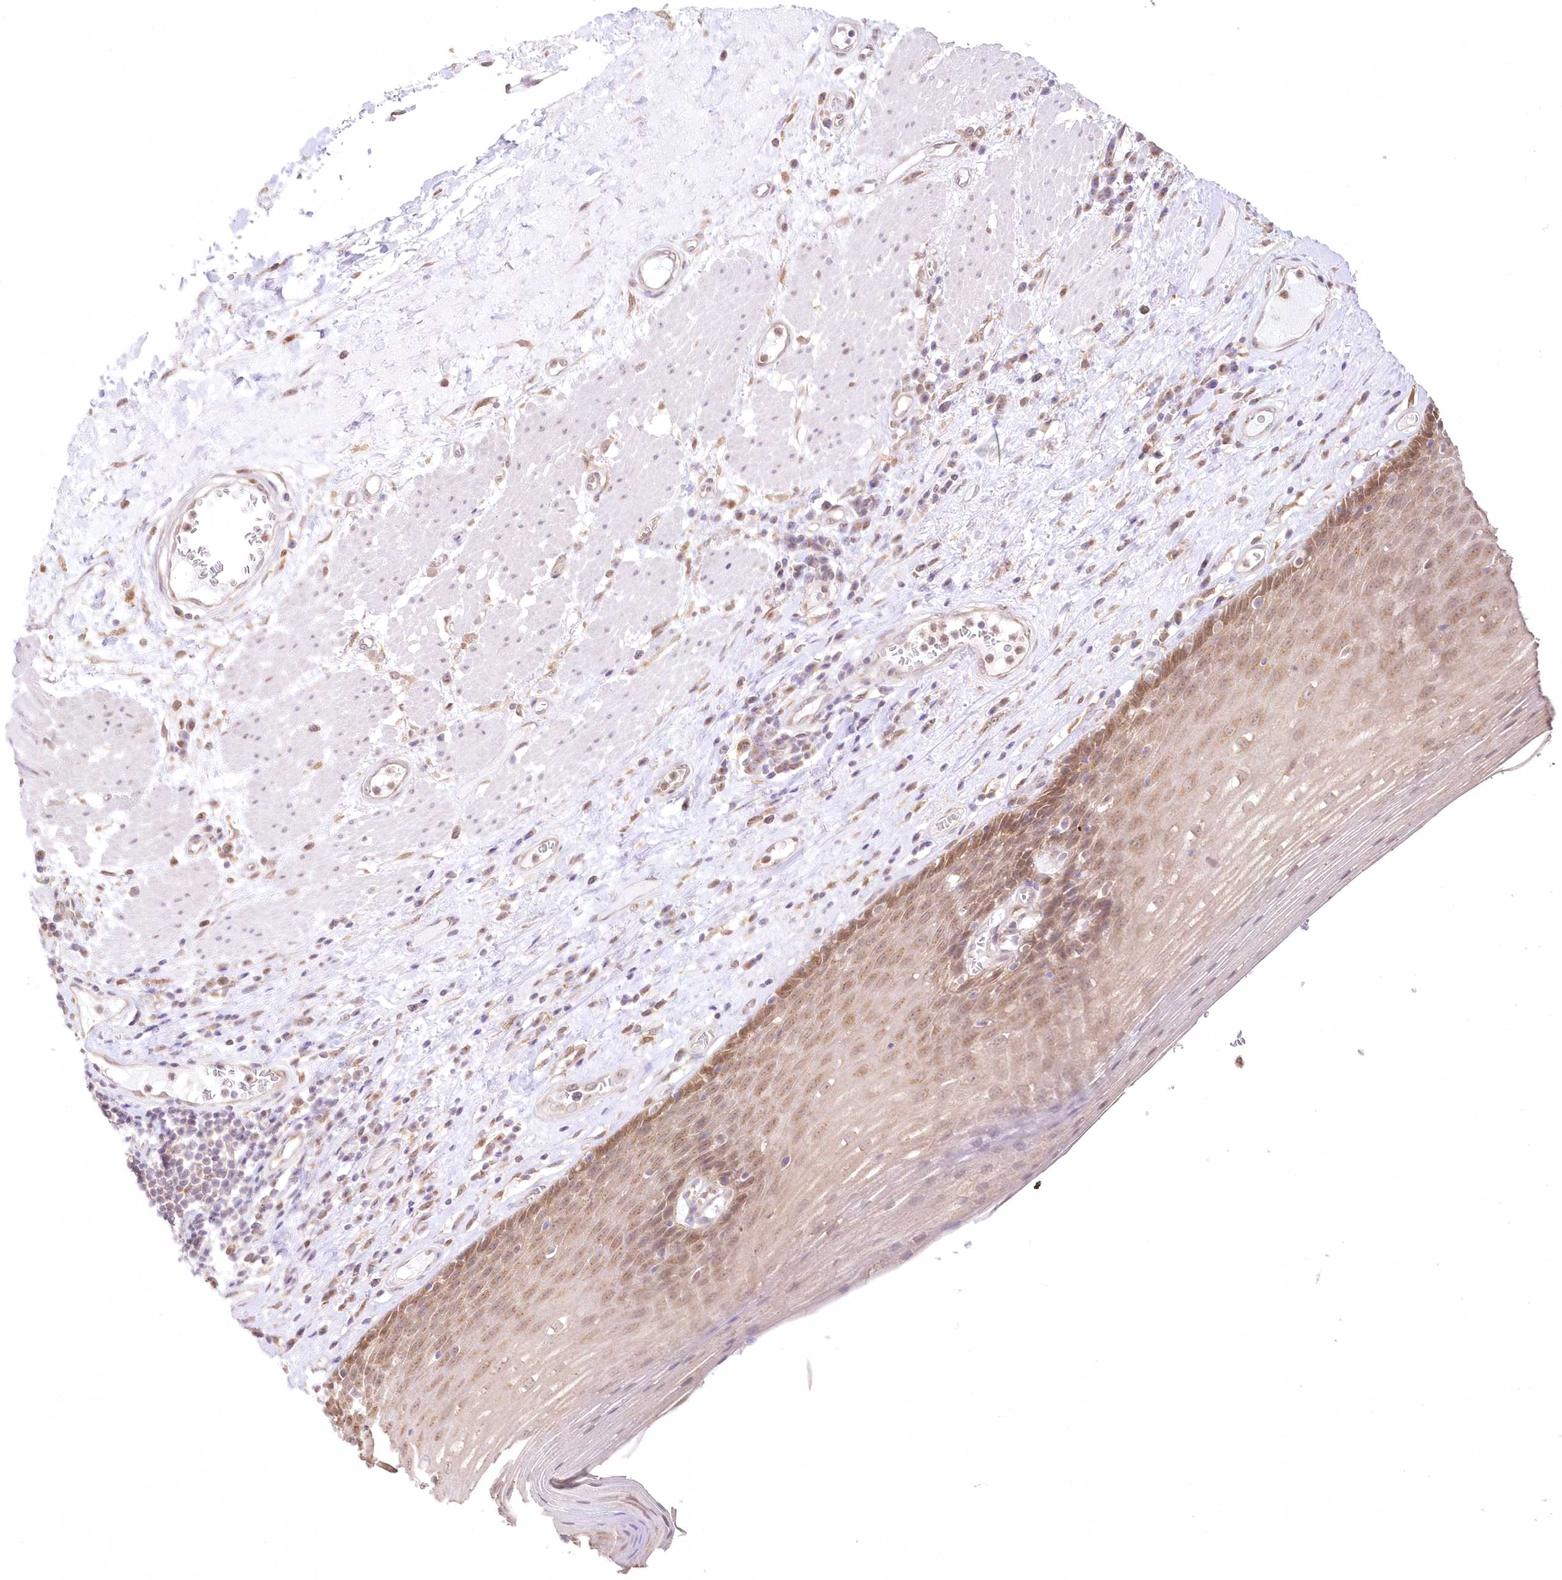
{"staining": {"intensity": "moderate", "quantity": ">75%", "location": "cytoplasmic/membranous,nuclear"}, "tissue": "esophagus", "cell_type": "Squamous epithelial cells", "image_type": "normal", "snomed": [{"axis": "morphology", "description": "Normal tissue, NOS"}, {"axis": "topography", "description": "Esophagus"}], "caption": "The micrograph demonstrates staining of normal esophagus, revealing moderate cytoplasmic/membranous,nuclear protein positivity (brown color) within squamous epithelial cells.", "gene": "RNPEP", "patient": {"sex": "male", "age": 62}}